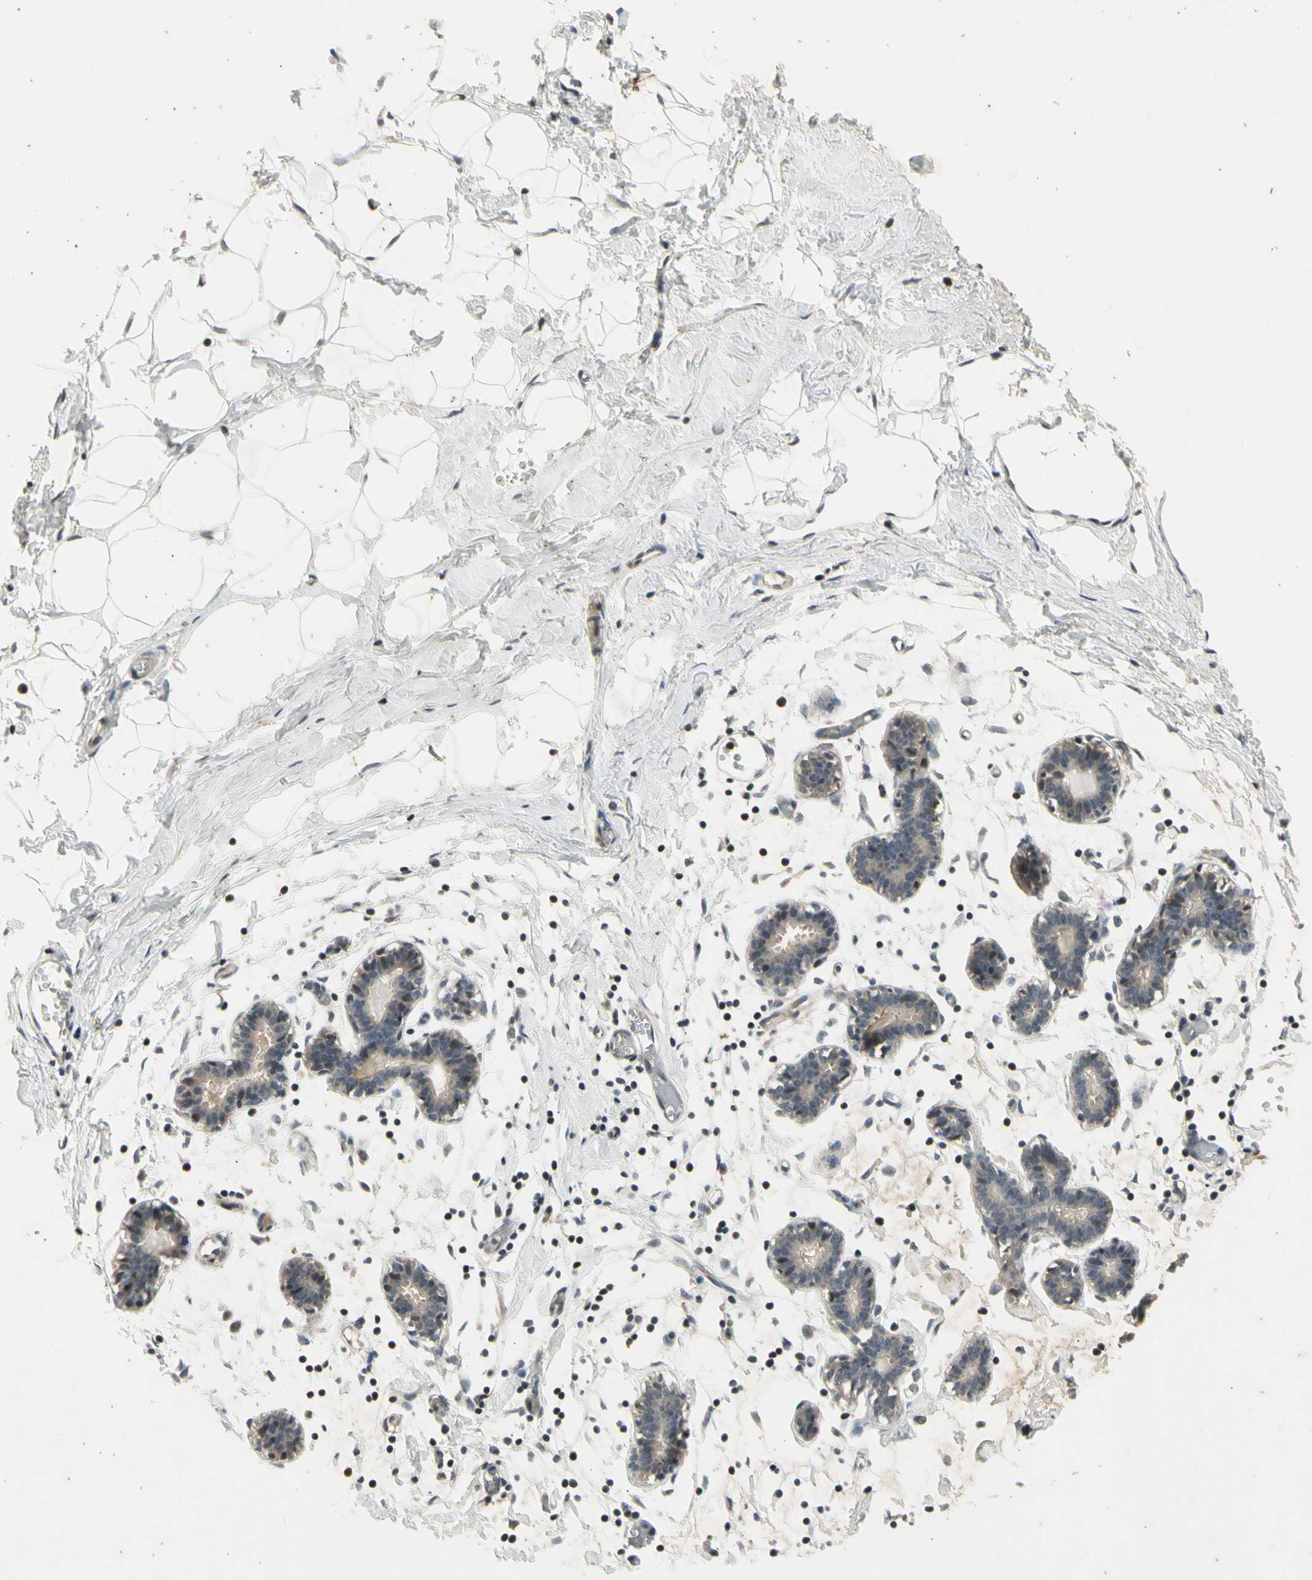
{"staining": {"intensity": "weak", "quantity": ">75%", "location": "cytoplasmic/membranous"}, "tissue": "breast", "cell_type": "Adipocytes", "image_type": "normal", "snomed": [{"axis": "morphology", "description": "Normal tissue, NOS"}, {"axis": "topography", "description": "Breast"}], "caption": "A brown stain labels weak cytoplasmic/membranous expression of a protein in adipocytes of benign human breast.", "gene": "EFNB2", "patient": {"sex": "female", "age": 27}}